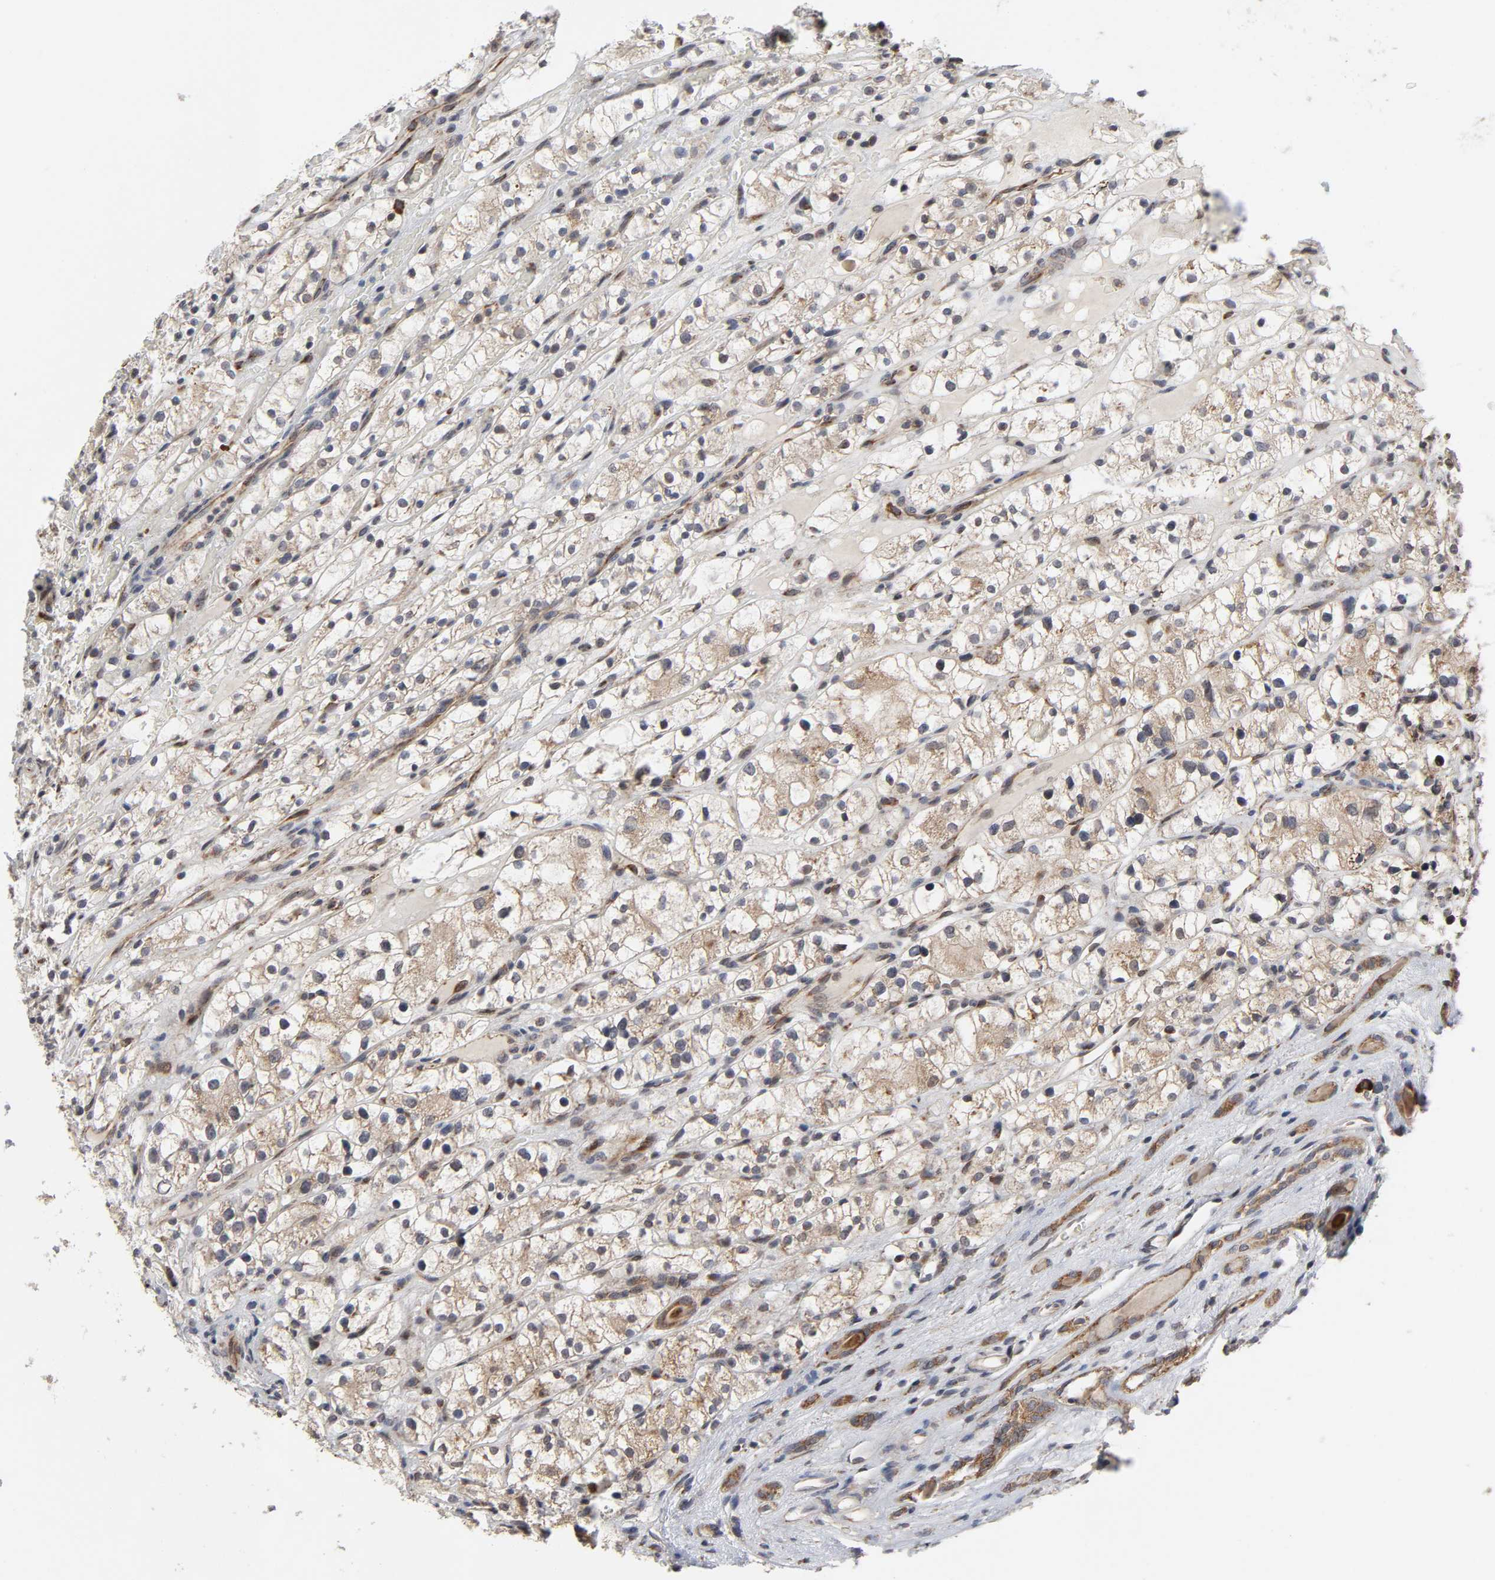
{"staining": {"intensity": "moderate", "quantity": ">75%", "location": "cytoplasmic/membranous"}, "tissue": "renal cancer", "cell_type": "Tumor cells", "image_type": "cancer", "snomed": [{"axis": "morphology", "description": "Adenocarcinoma, NOS"}, {"axis": "topography", "description": "Kidney"}], "caption": "Immunohistochemical staining of renal cancer (adenocarcinoma) exhibits moderate cytoplasmic/membranous protein expression in about >75% of tumor cells.", "gene": "SLC30A9", "patient": {"sex": "female", "age": 60}}